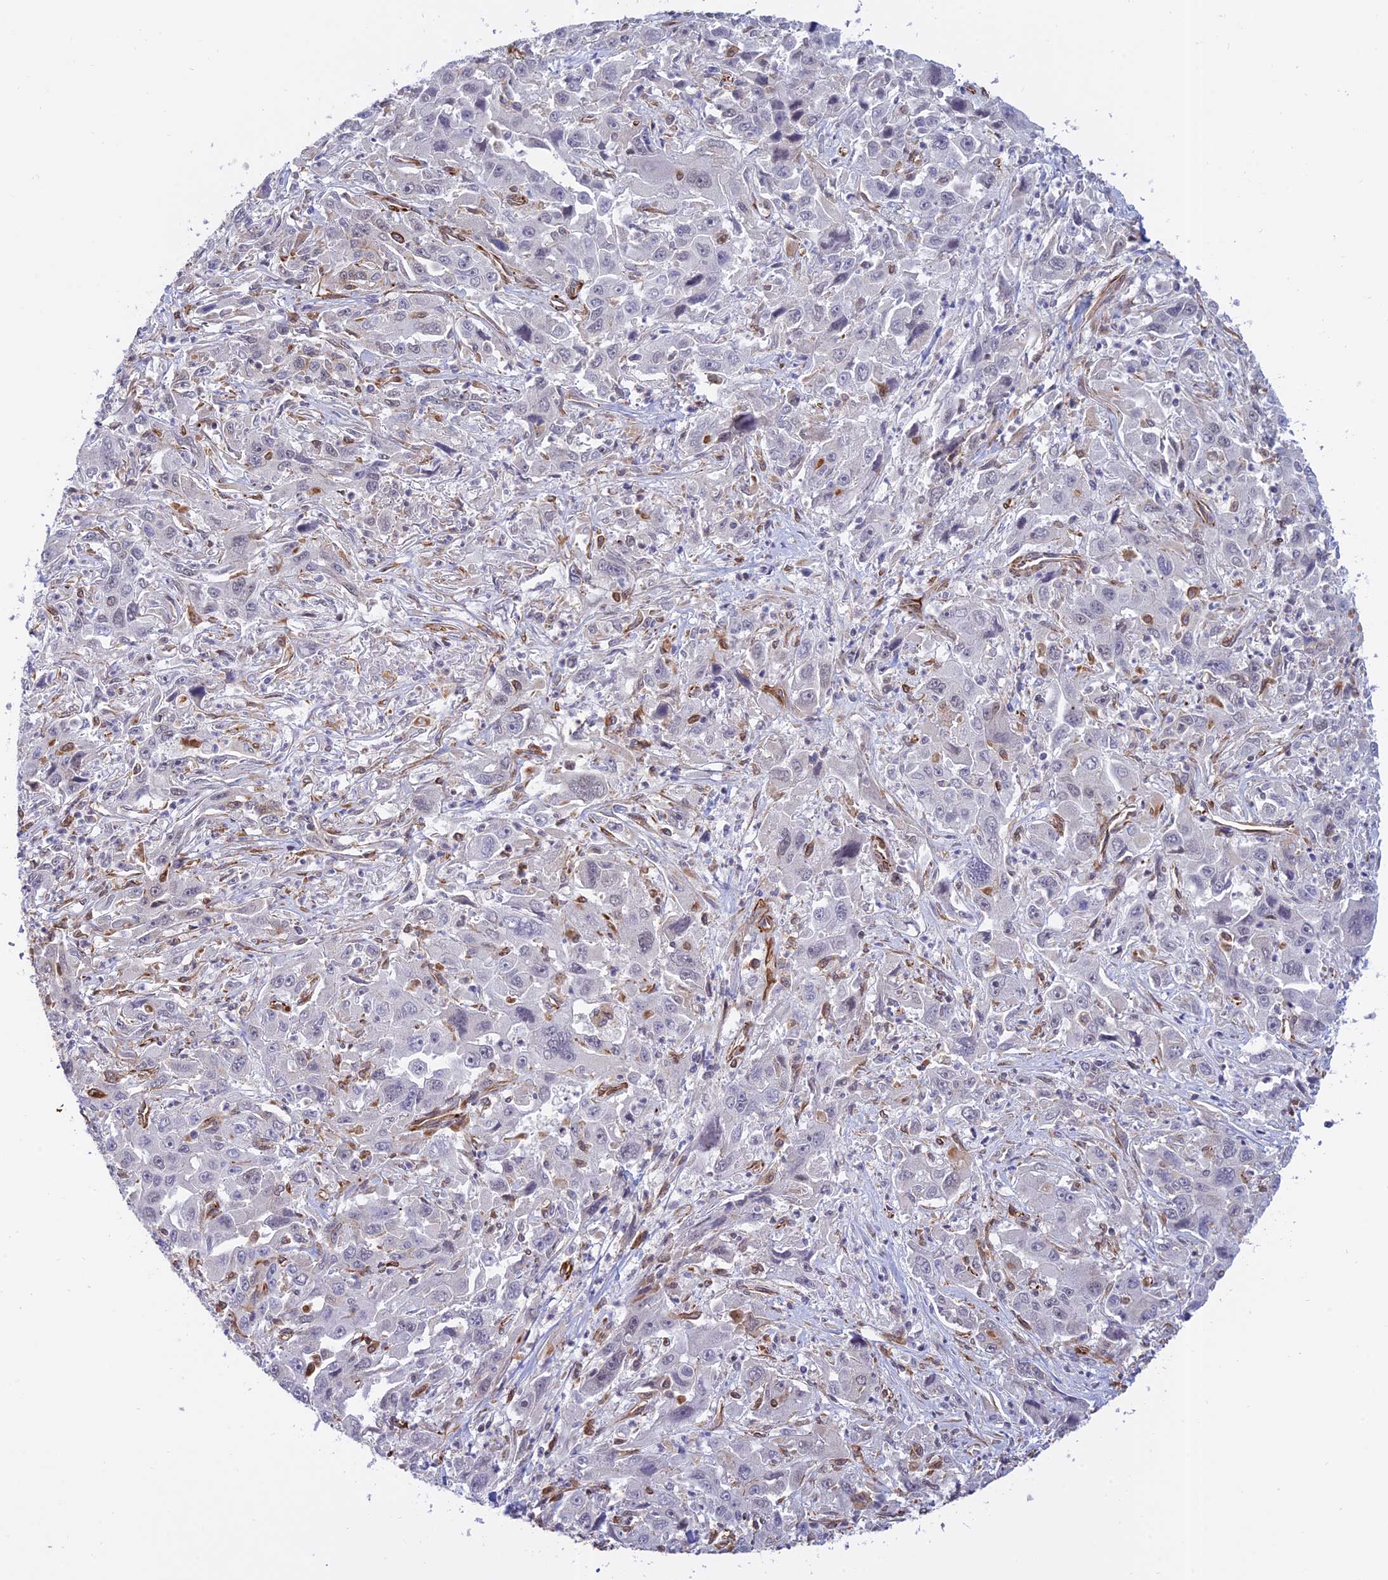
{"staining": {"intensity": "moderate", "quantity": "<25%", "location": "cytoplasmic/membranous"}, "tissue": "liver cancer", "cell_type": "Tumor cells", "image_type": "cancer", "snomed": [{"axis": "morphology", "description": "Carcinoma, Hepatocellular, NOS"}, {"axis": "topography", "description": "Liver"}], "caption": "The photomicrograph reveals a brown stain indicating the presence of a protein in the cytoplasmic/membranous of tumor cells in liver hepatocellular carcinoma. The protein is stained brown, and the nuclei are stained in blue (DAB IHC with brightfield microscopy, high magnification).", "gene": "PAGR1", "patient": {"sex": "male", "age": 63}}